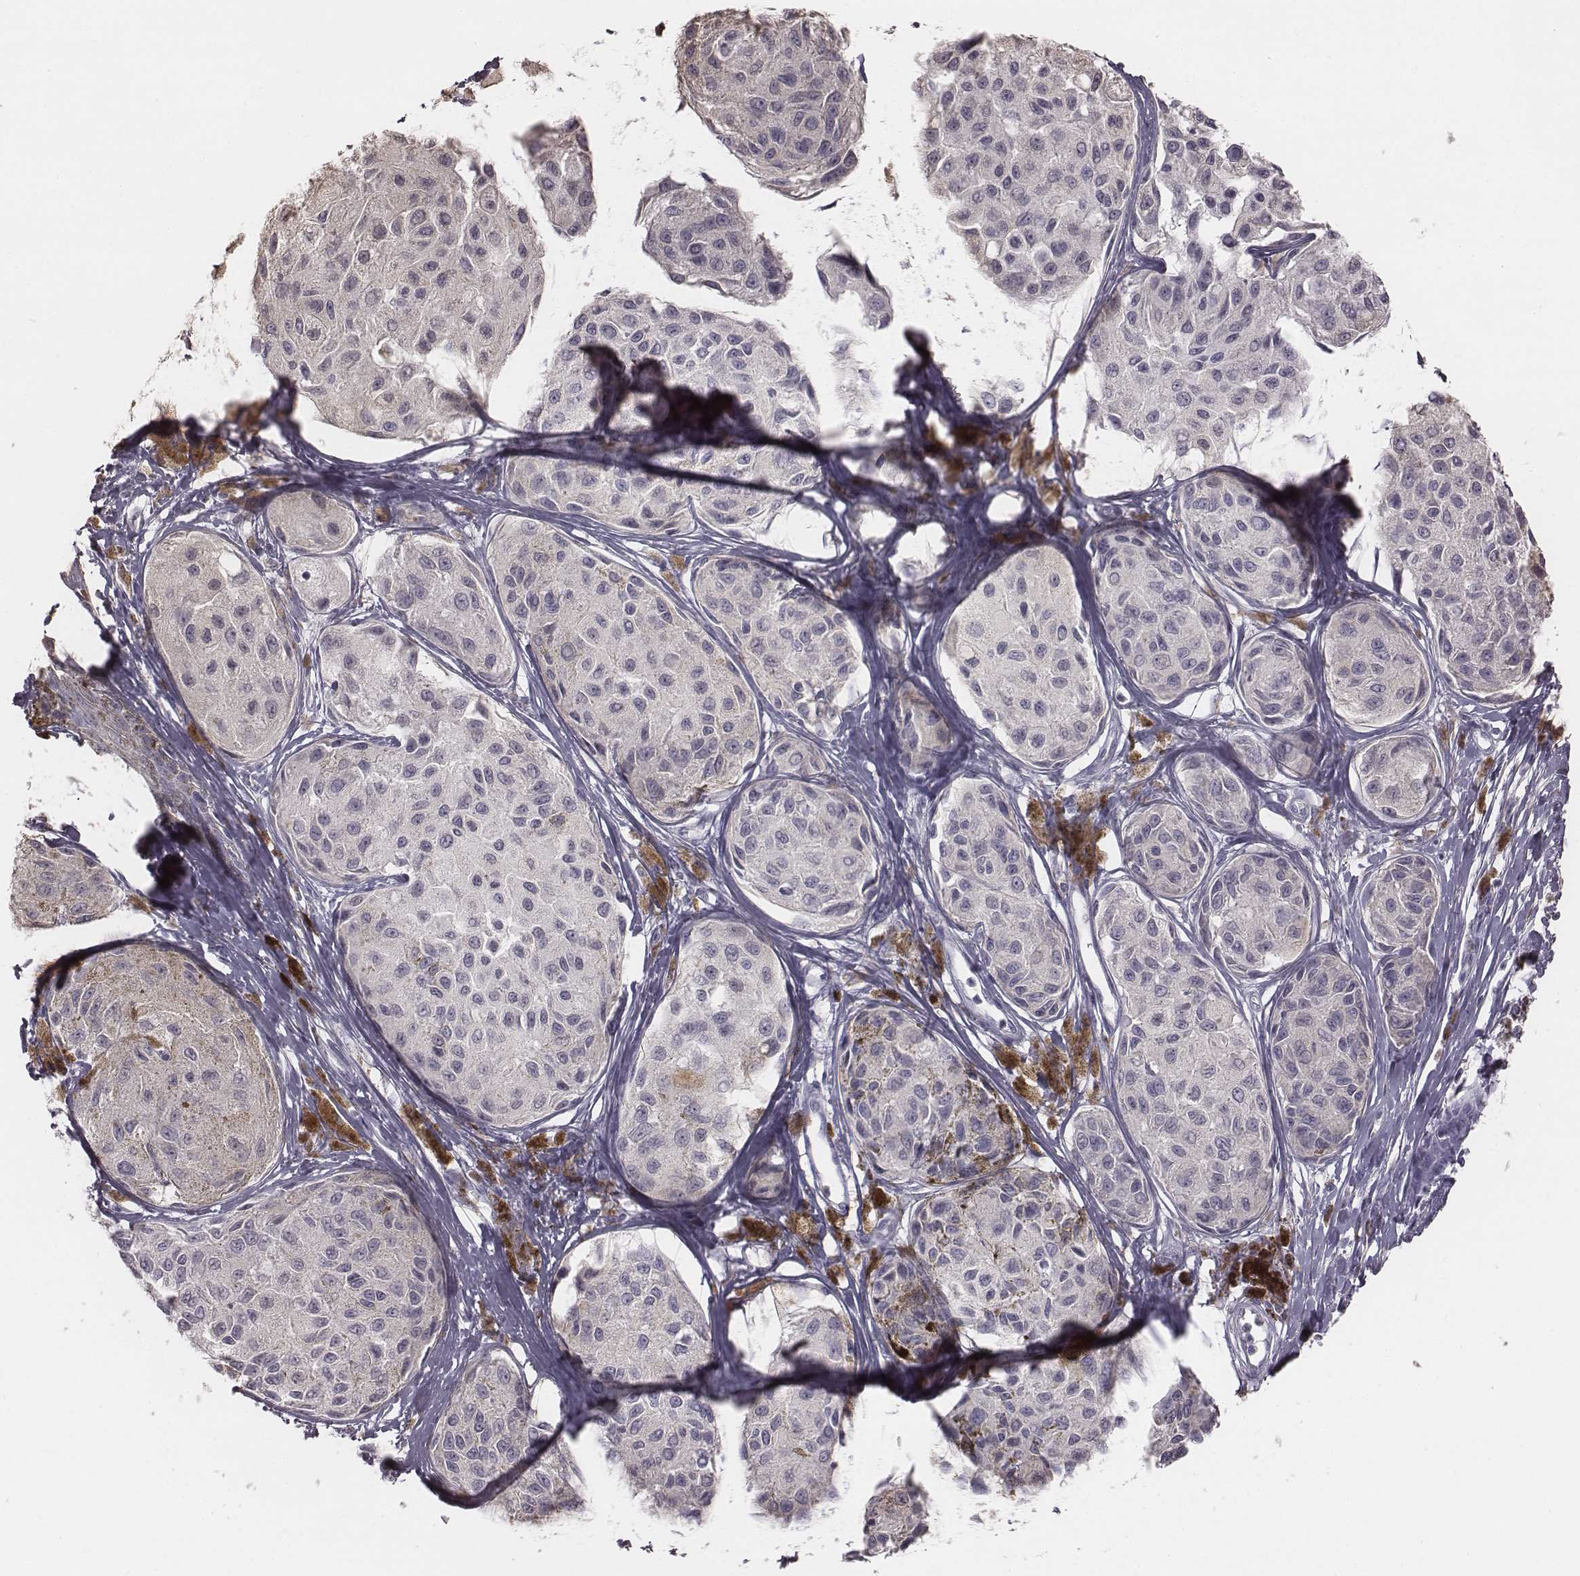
{"staining": {"intensity": "negative", "quantity": "none", "location": "none"}, "tissue": "melanoma", "cell_type": "Tumor cells", "image_type": "cancer", "snomed": [{"axis": "morphology", "description": "Malignant melanoma, NOS"}, {"axis": "topography", "description": "Skin"}], "caption": "This is a histopathology image of immunohistochemistry (IHC) staining of melanoma, which shows no positivity in tumor cells.", "gene": "C6orf58", "patient": {"sex": "female", "age": 38}}